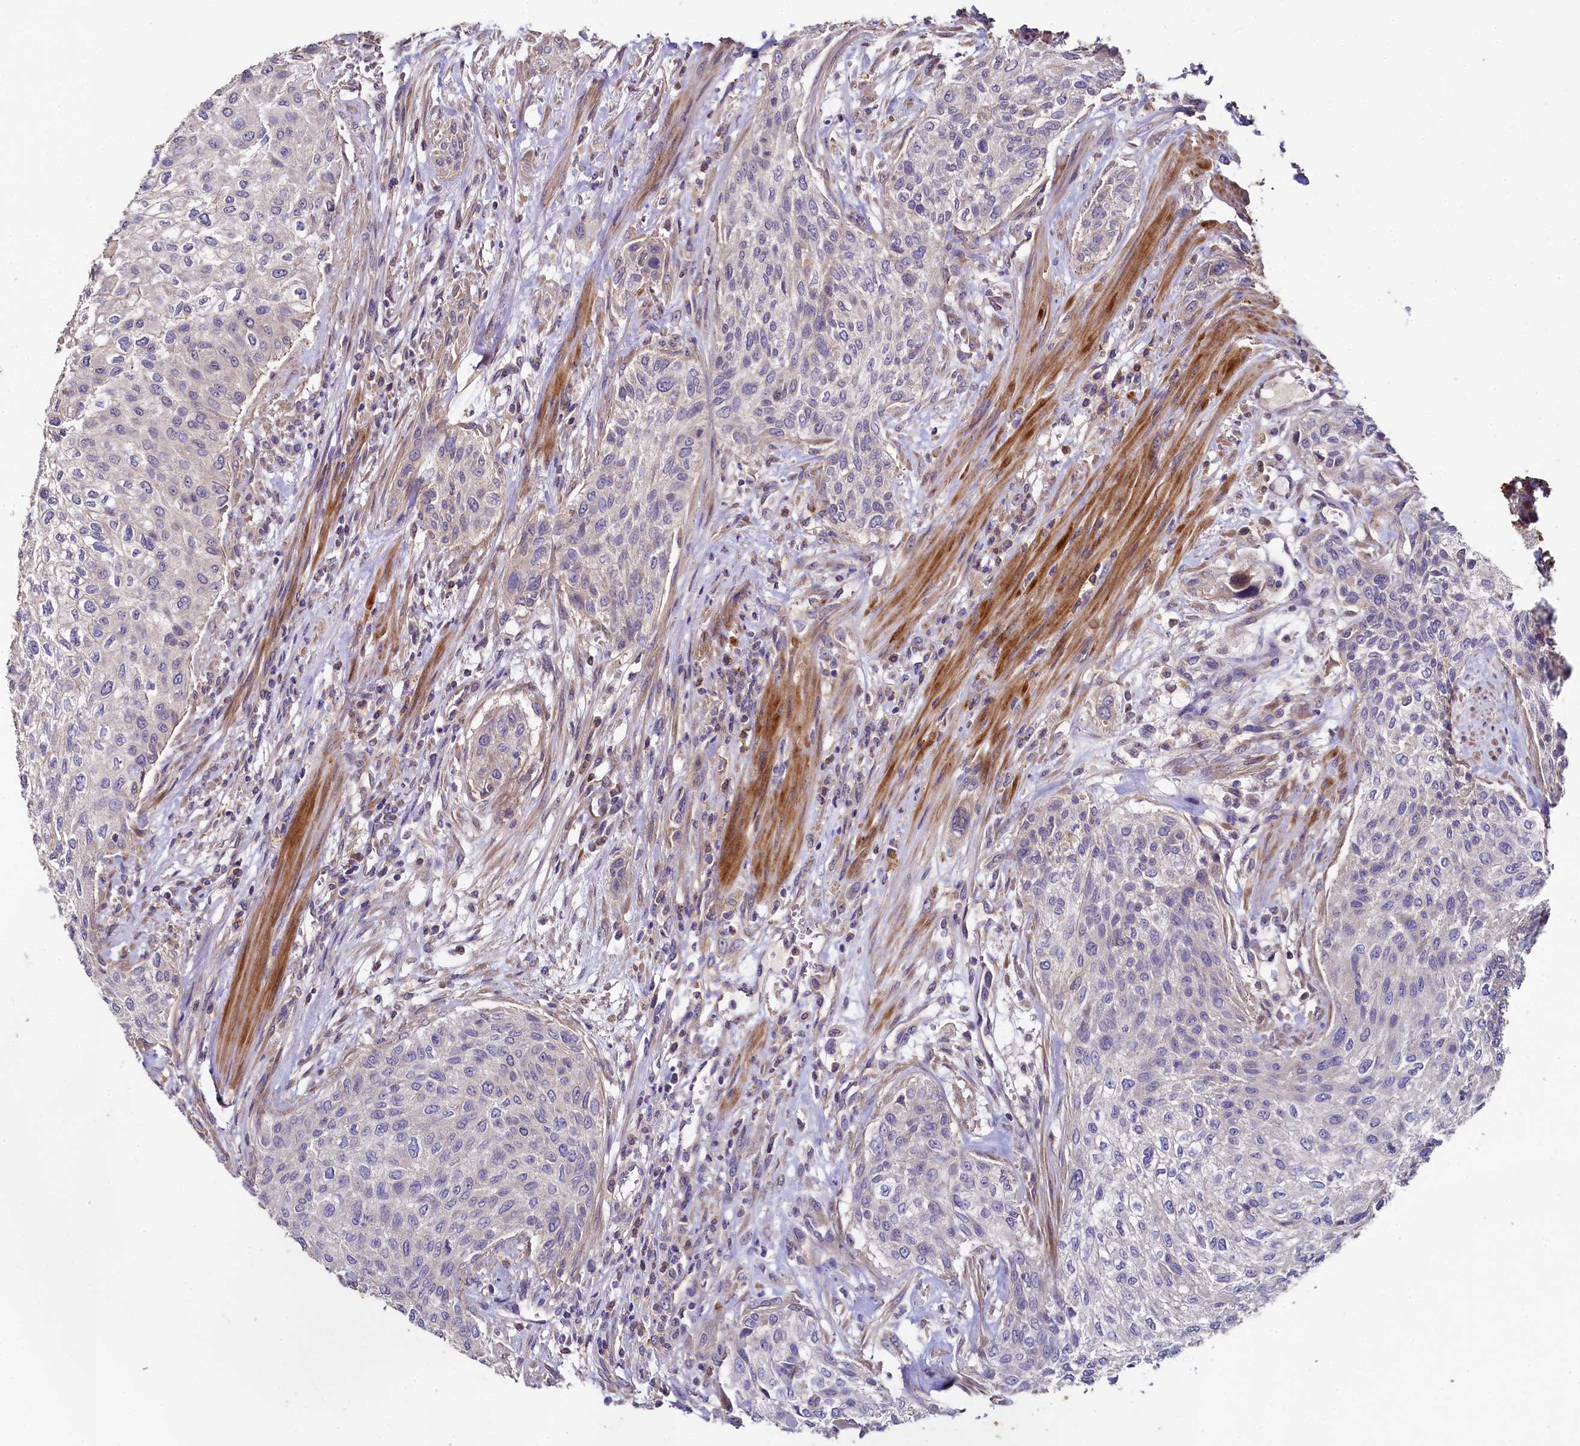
{"staining": {"intensity": "negative", "quantity": "none", "location": "none"}, "tissue": "urothelial cancer", "cell_type": "Tumor cells", "image_type": "cancer", "snomed": [{"axis": "morphology", "description": "Normal tissue, NOS"}, {"axis": "morphology", "description": "Urothelial carcinoma, NOS"}, {"axis": "topography", "description": "Urinary bladder"}, {"axis": "topography", "description": "Peripheral nerve tissue"}], "caption": "A photomicrograph of human urothelial cancer is negative for staining in tumor cells.", "gene": "SPRYD3", "patient": {"sex": "male", "age": 35}}